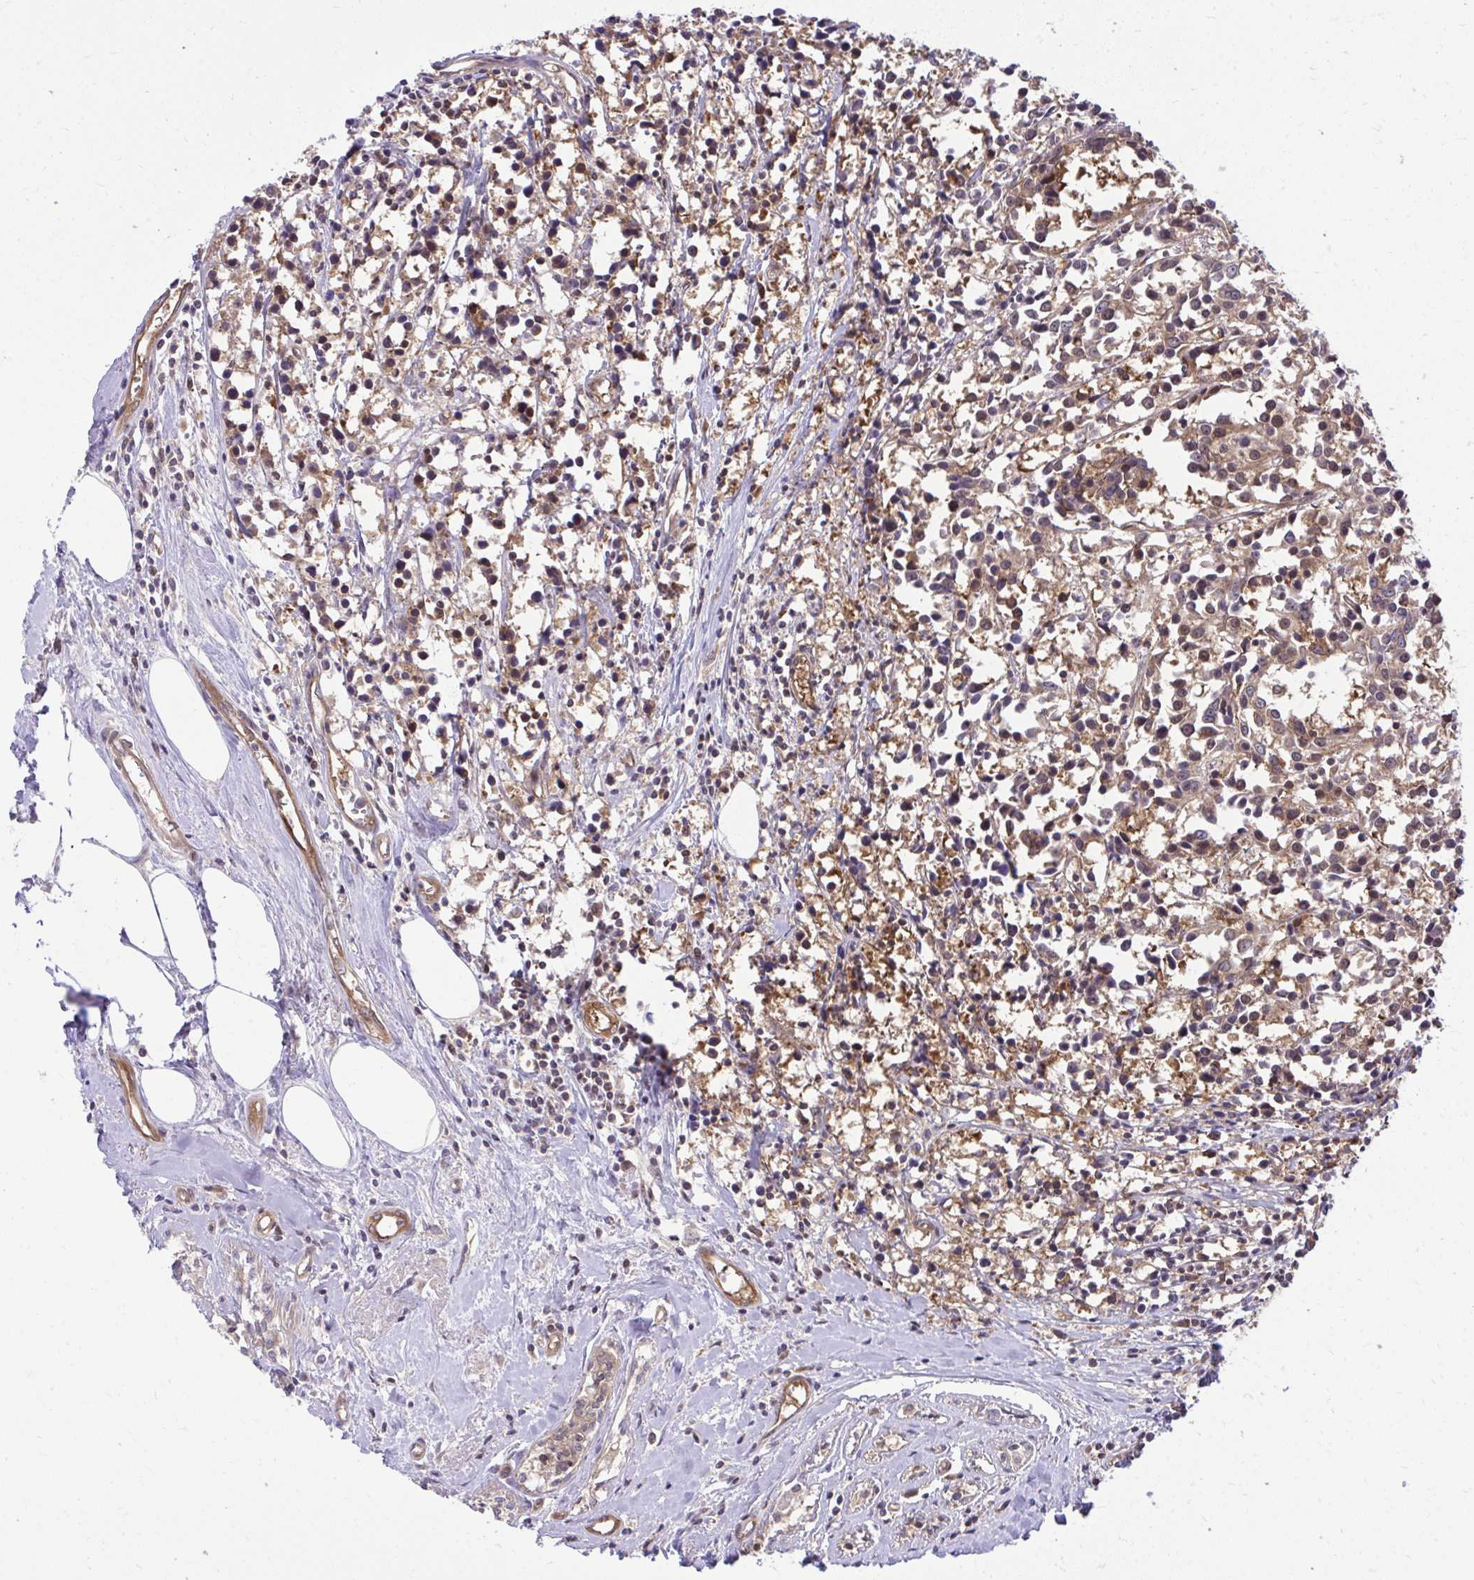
{"staining": {"intensity": "weak", "quantity": "<25%", "location": "cytoplasmic/membranous"}, "tissue": "breast cancer", "cell_type": "Tumor cells", "image_type": "cancer", "snomed": [{"axis": "morphology", "description": "Duct carcinoma"}, {"axis": "topography", "description": "Breast"}], "caption": "IHC of human breast cancer demonstrates no expression in tumor cells.", "gene": "PPP5C", "patient": {"sex": "female", "age": 80}}